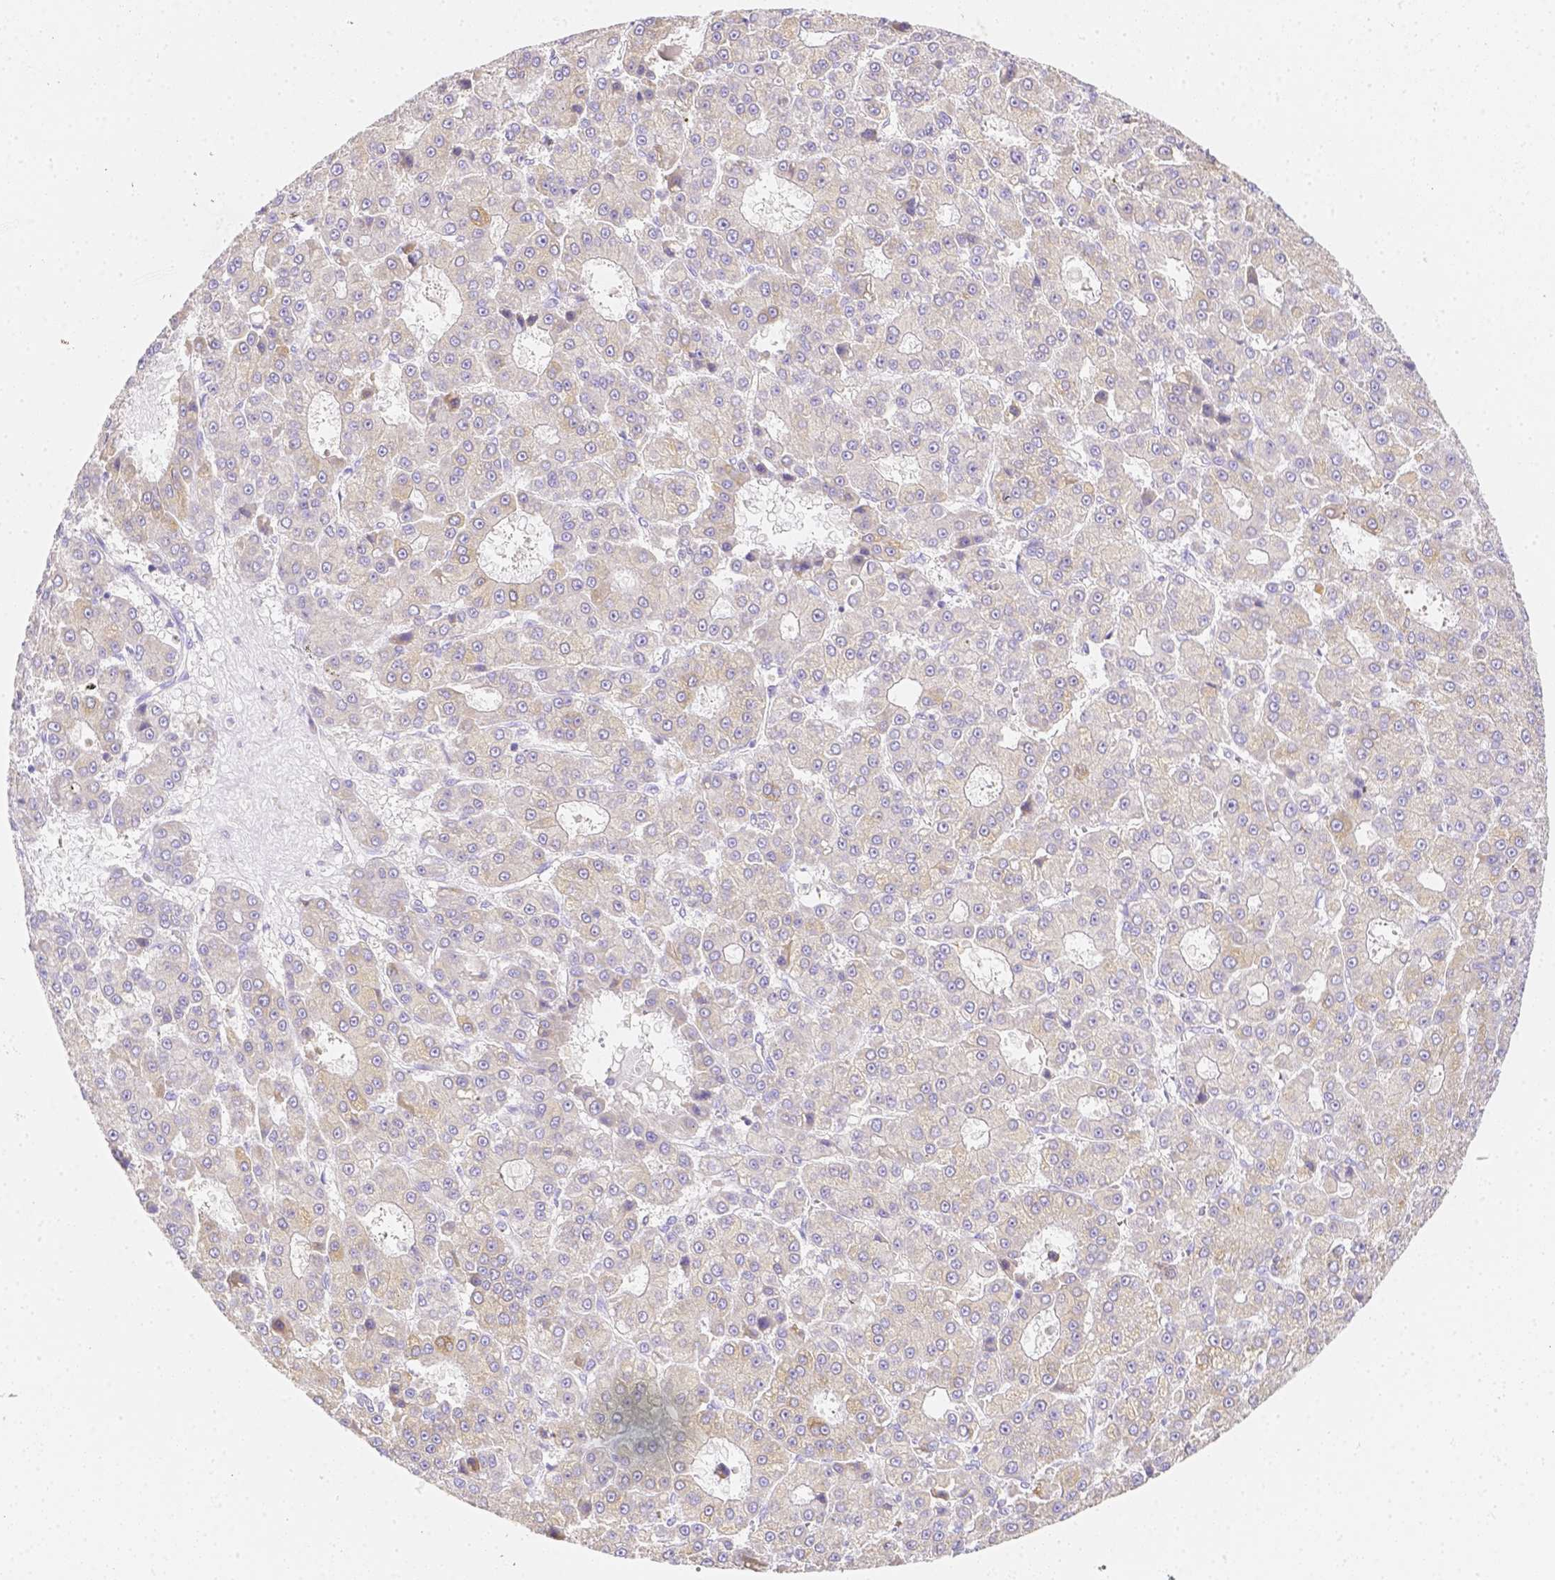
{"staining": {"intensity": "negative", "quantity": "none", "location": "none"}, "tissue": "liver cancer", "cell_type": "Tumor cells", "image_type": "cancer", "snomed": [{"axis": "morphology", "description": "Carcinoma, Hepatocellular, NOS"}, {"axis": "topography", "description": "Liver"}], "caption": "A high-resolution image shows IHC staining of liver hepatocellular carcinoma, which shows no significant expression in tumor cells.", "gene": "ASAH2", "patient": {"sex": "male", "age": 70}}